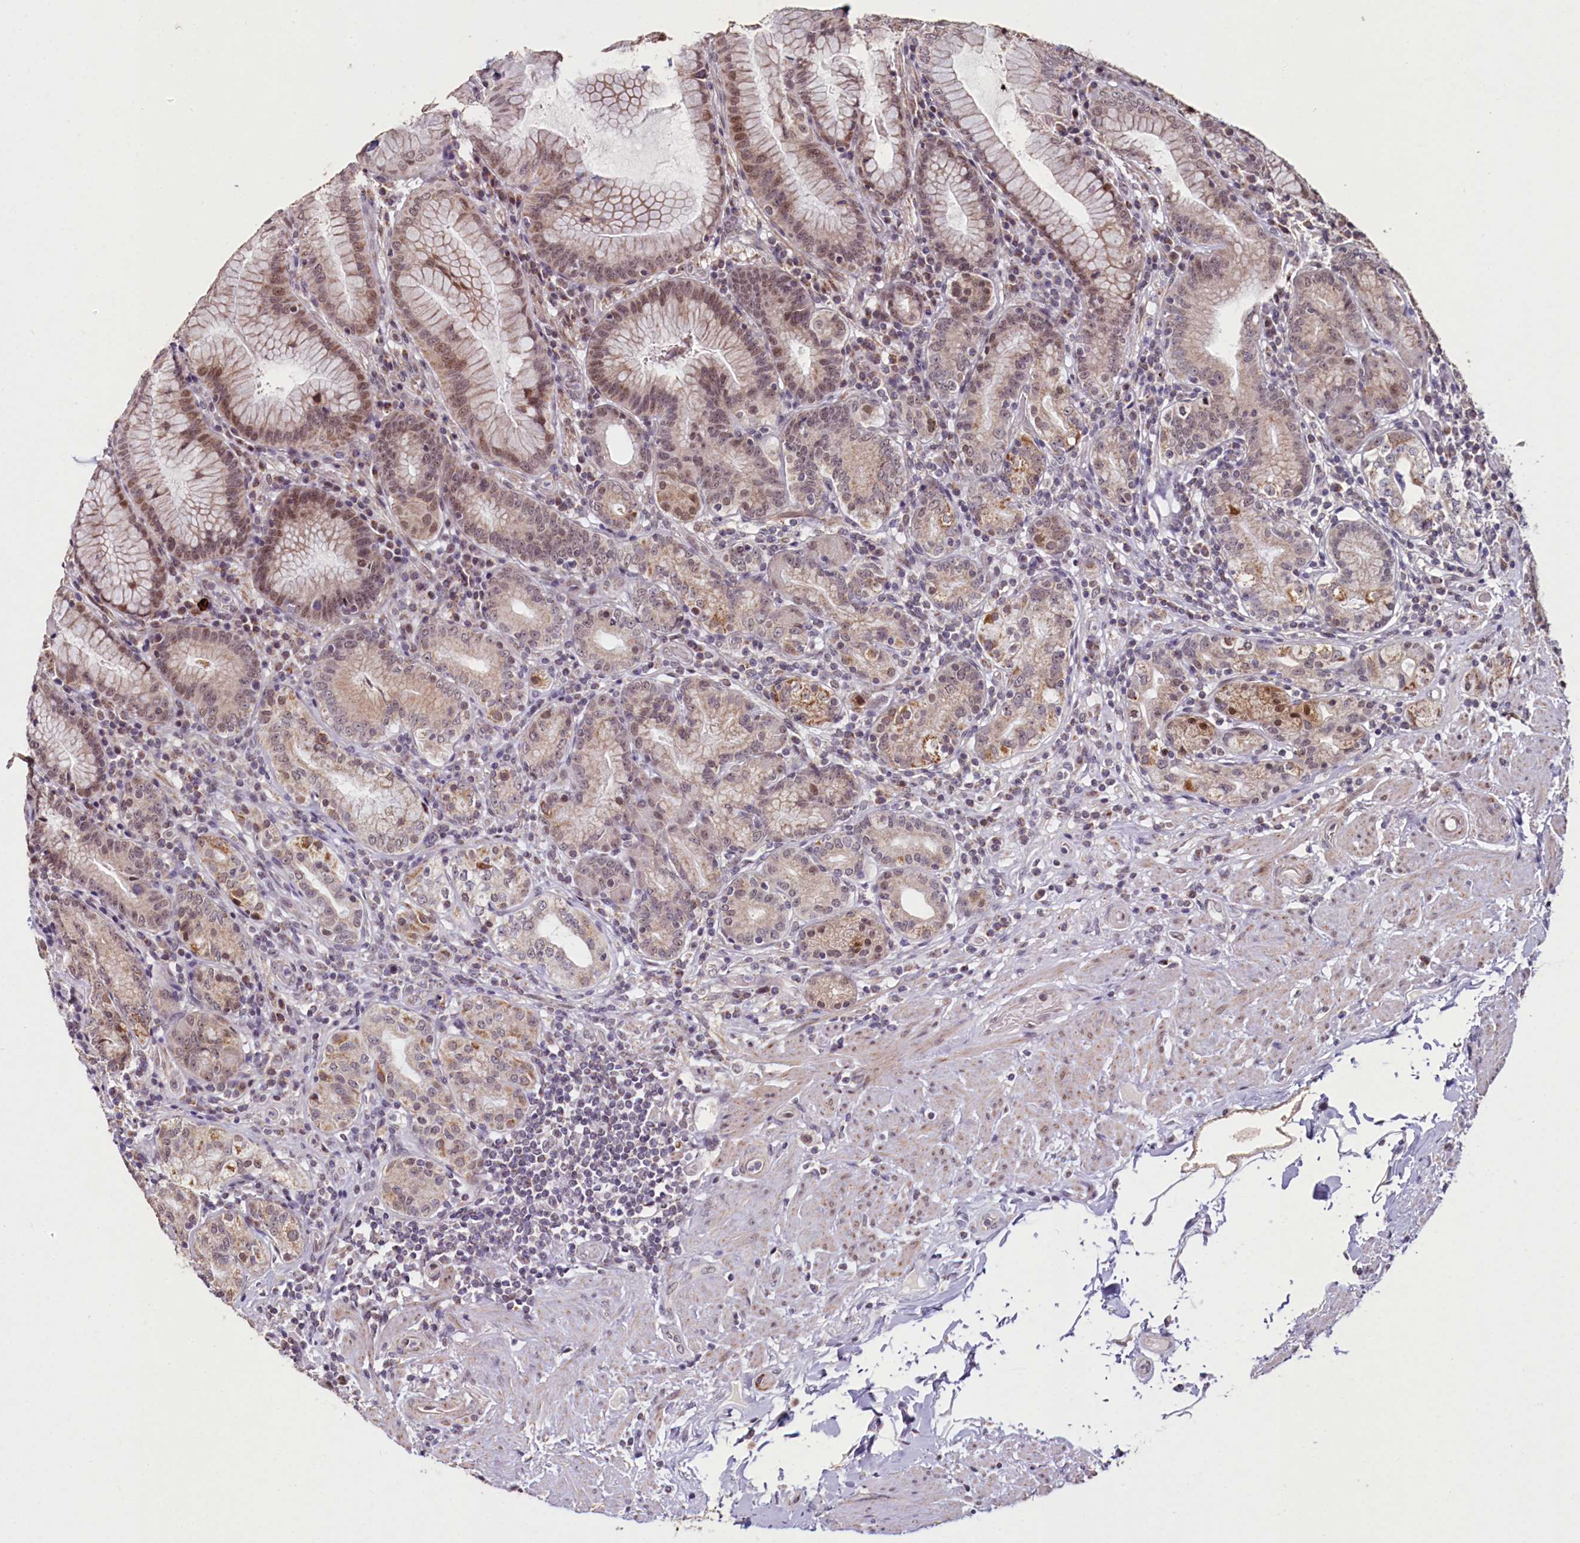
{"staining": {"intensity": "moderate", "quantity": "25%-75%", "location": "nuclear"}, "tissue": "stomach", "cell_type": "Glandular cells", "image_type": "normal", "snomed": [{"axis": "morphology", "description": "Normal tissue, NOS"}, {"axis": "topography", "description": "Stomach, upper"}, {"axis": "topography", "description": "Stomach, lower"}], "caption": "Moderate nuclear expression for a protein is identified in approximately 25%-75% of glandular cells of unremarkable stomach using IHC.", "gene": "PDE6D", "patient": {"sex": "female", "age": 76}}